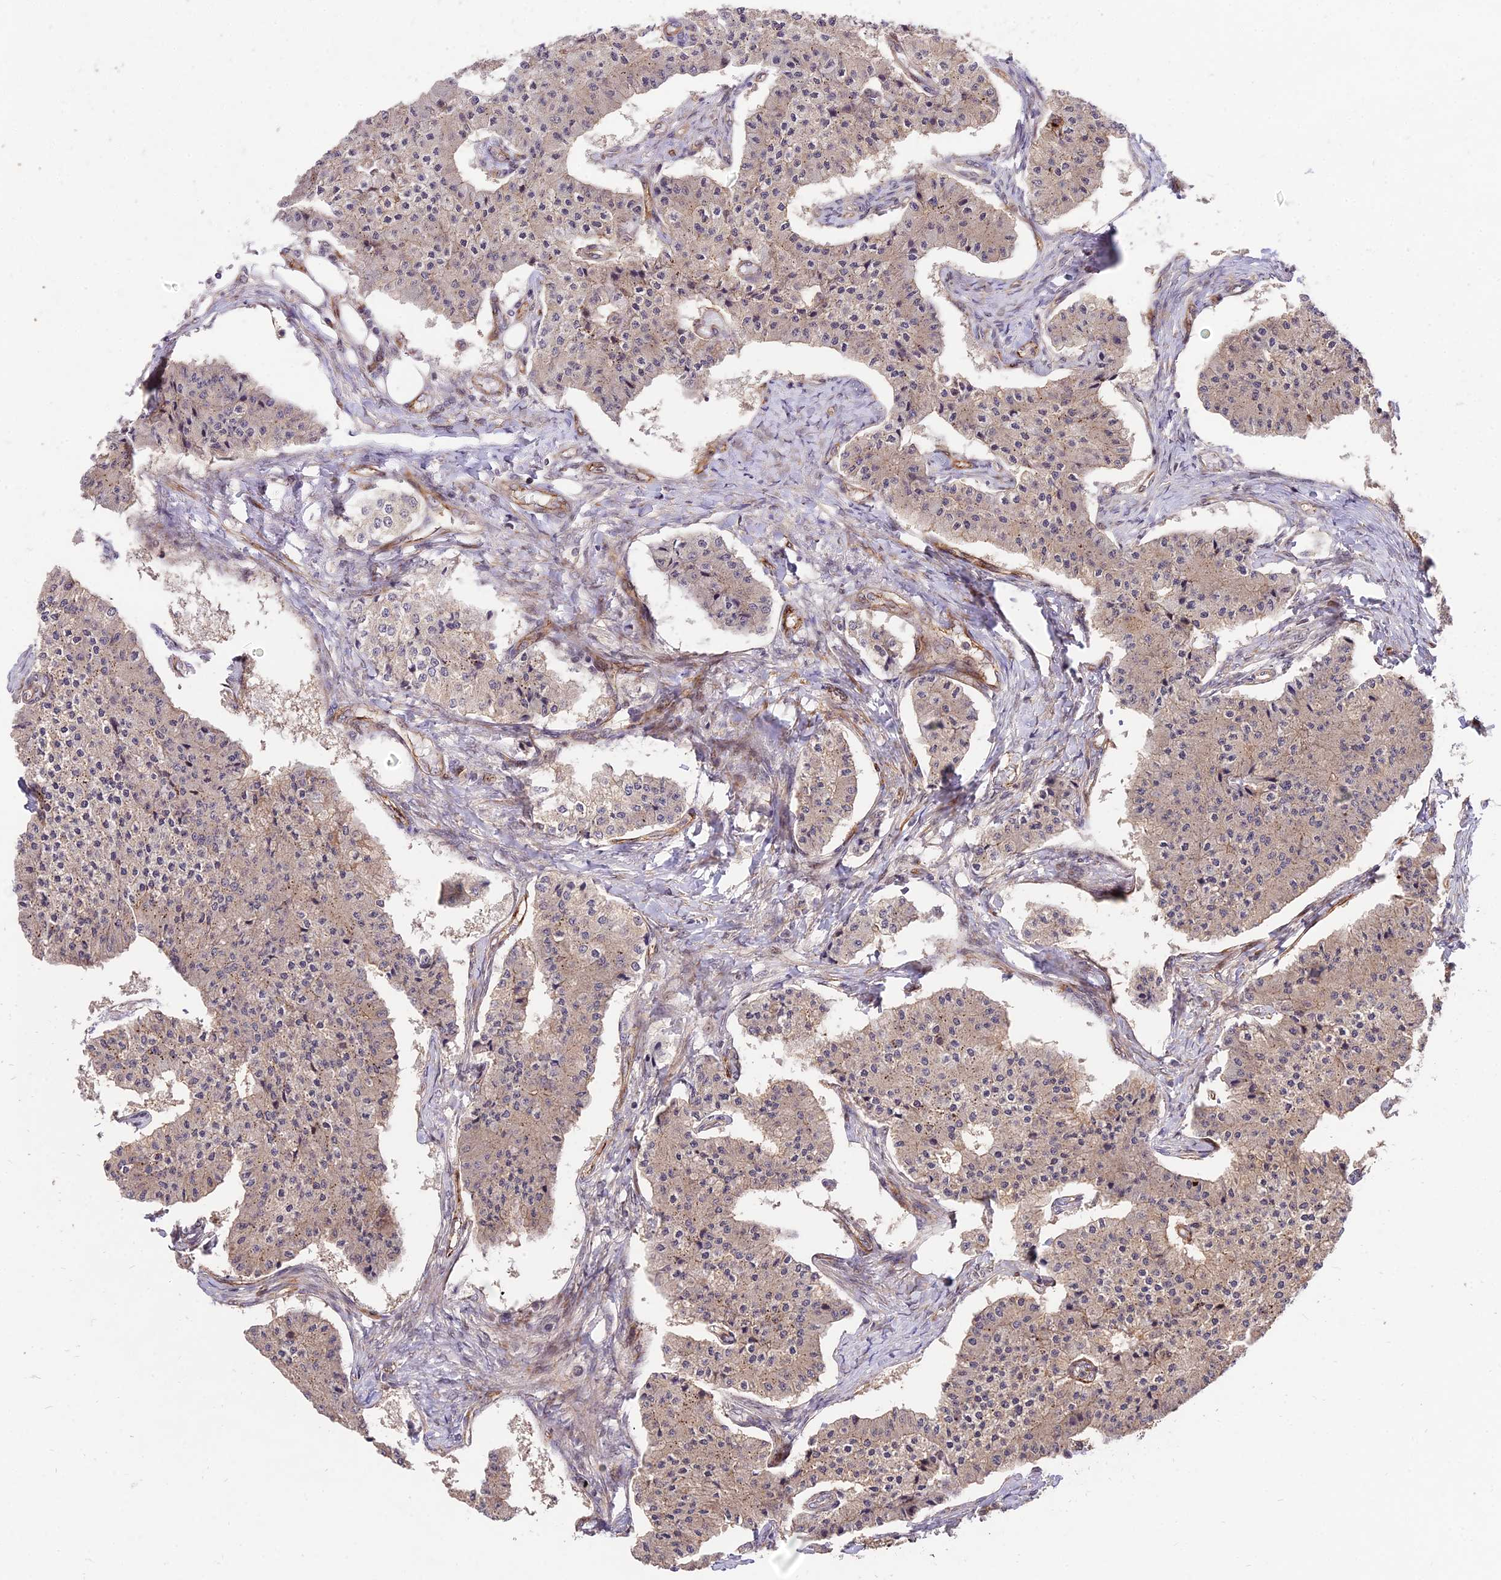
{"staining": {"intensity": "weak", "quantity": ">75%", "location": "cytoplasmic/membranous"}, "tissue": "carcinoid", "cell_type": "Tumor cells", "image_type": "cancer", "snomed": [{"axis": "morphology", "description": "Carcinoid, malignant, NOS"}, {"axis": "topography", "description": "Colon"}], "caption": "Protein staining by IHC demonstrates weak cytoplasmic/membranous staining in approximately >75% of tumor cells in carcinoid.", "gene": "ZNF85", "patient": {"sex": "female", "age": 52}}